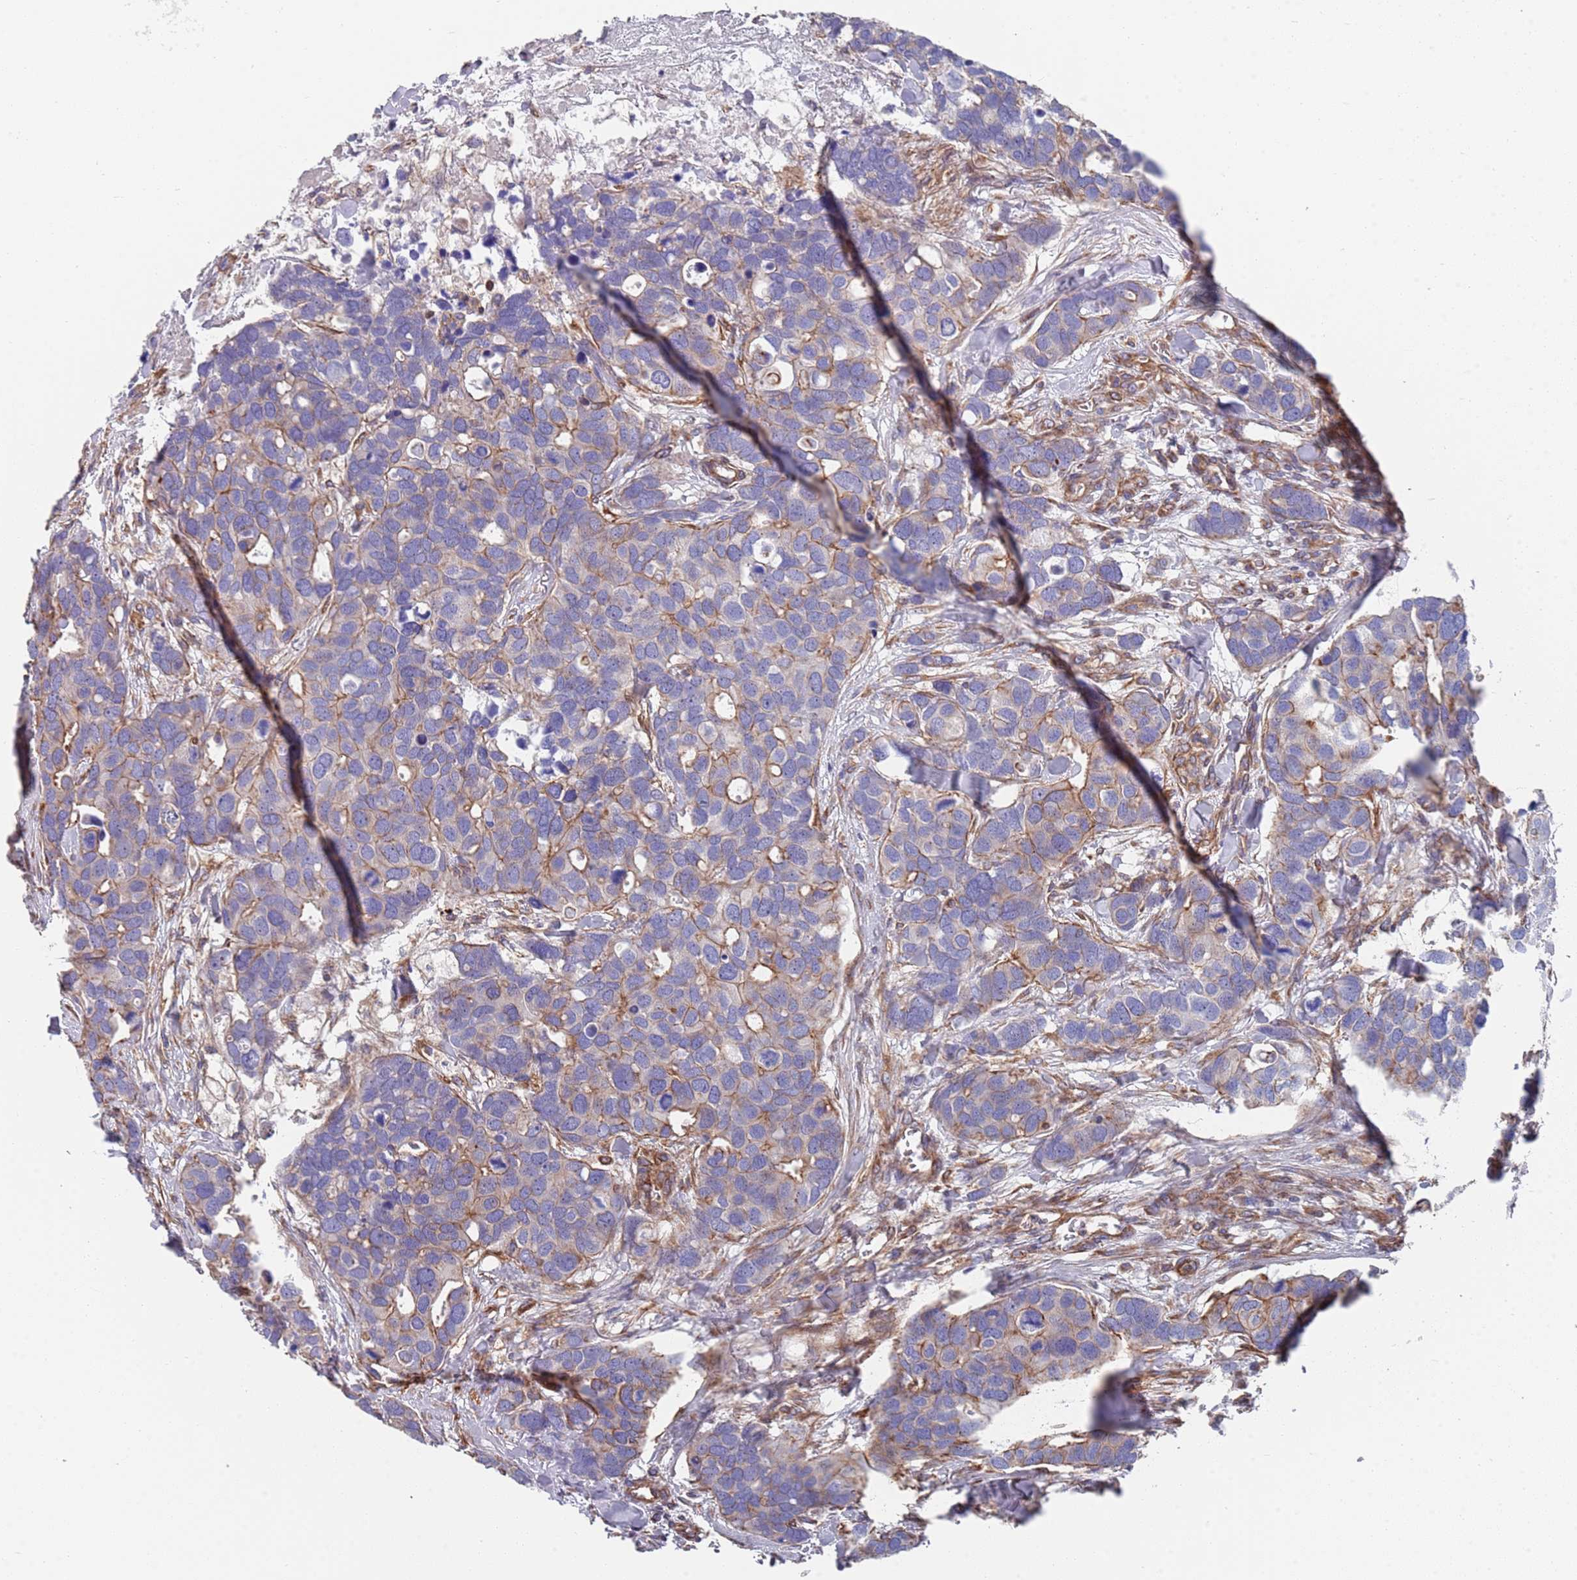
{"staining": {"intensity": "moderate", "quantity": "<25%", "location": "cytoplasmic/membranous"}, "tissue": "breast cancer", "cell_type": "Tumor cells", "image_type": "cancer", "snomed": [{"axis": "morphology", "description": "Duct carcinoma"}, {"axis": "topography", "description": "Breast"}], "caption": "Brown immunohistochemical staining in breast cancer demonstrates moderate cytoplasmic/membranous positivity in about <25% of tumor cells. (DAB IHC with brightfield microscopy, high magnification).", "gene": "JAKMIP2", "patient": {"sex": "female", "age": 83}}